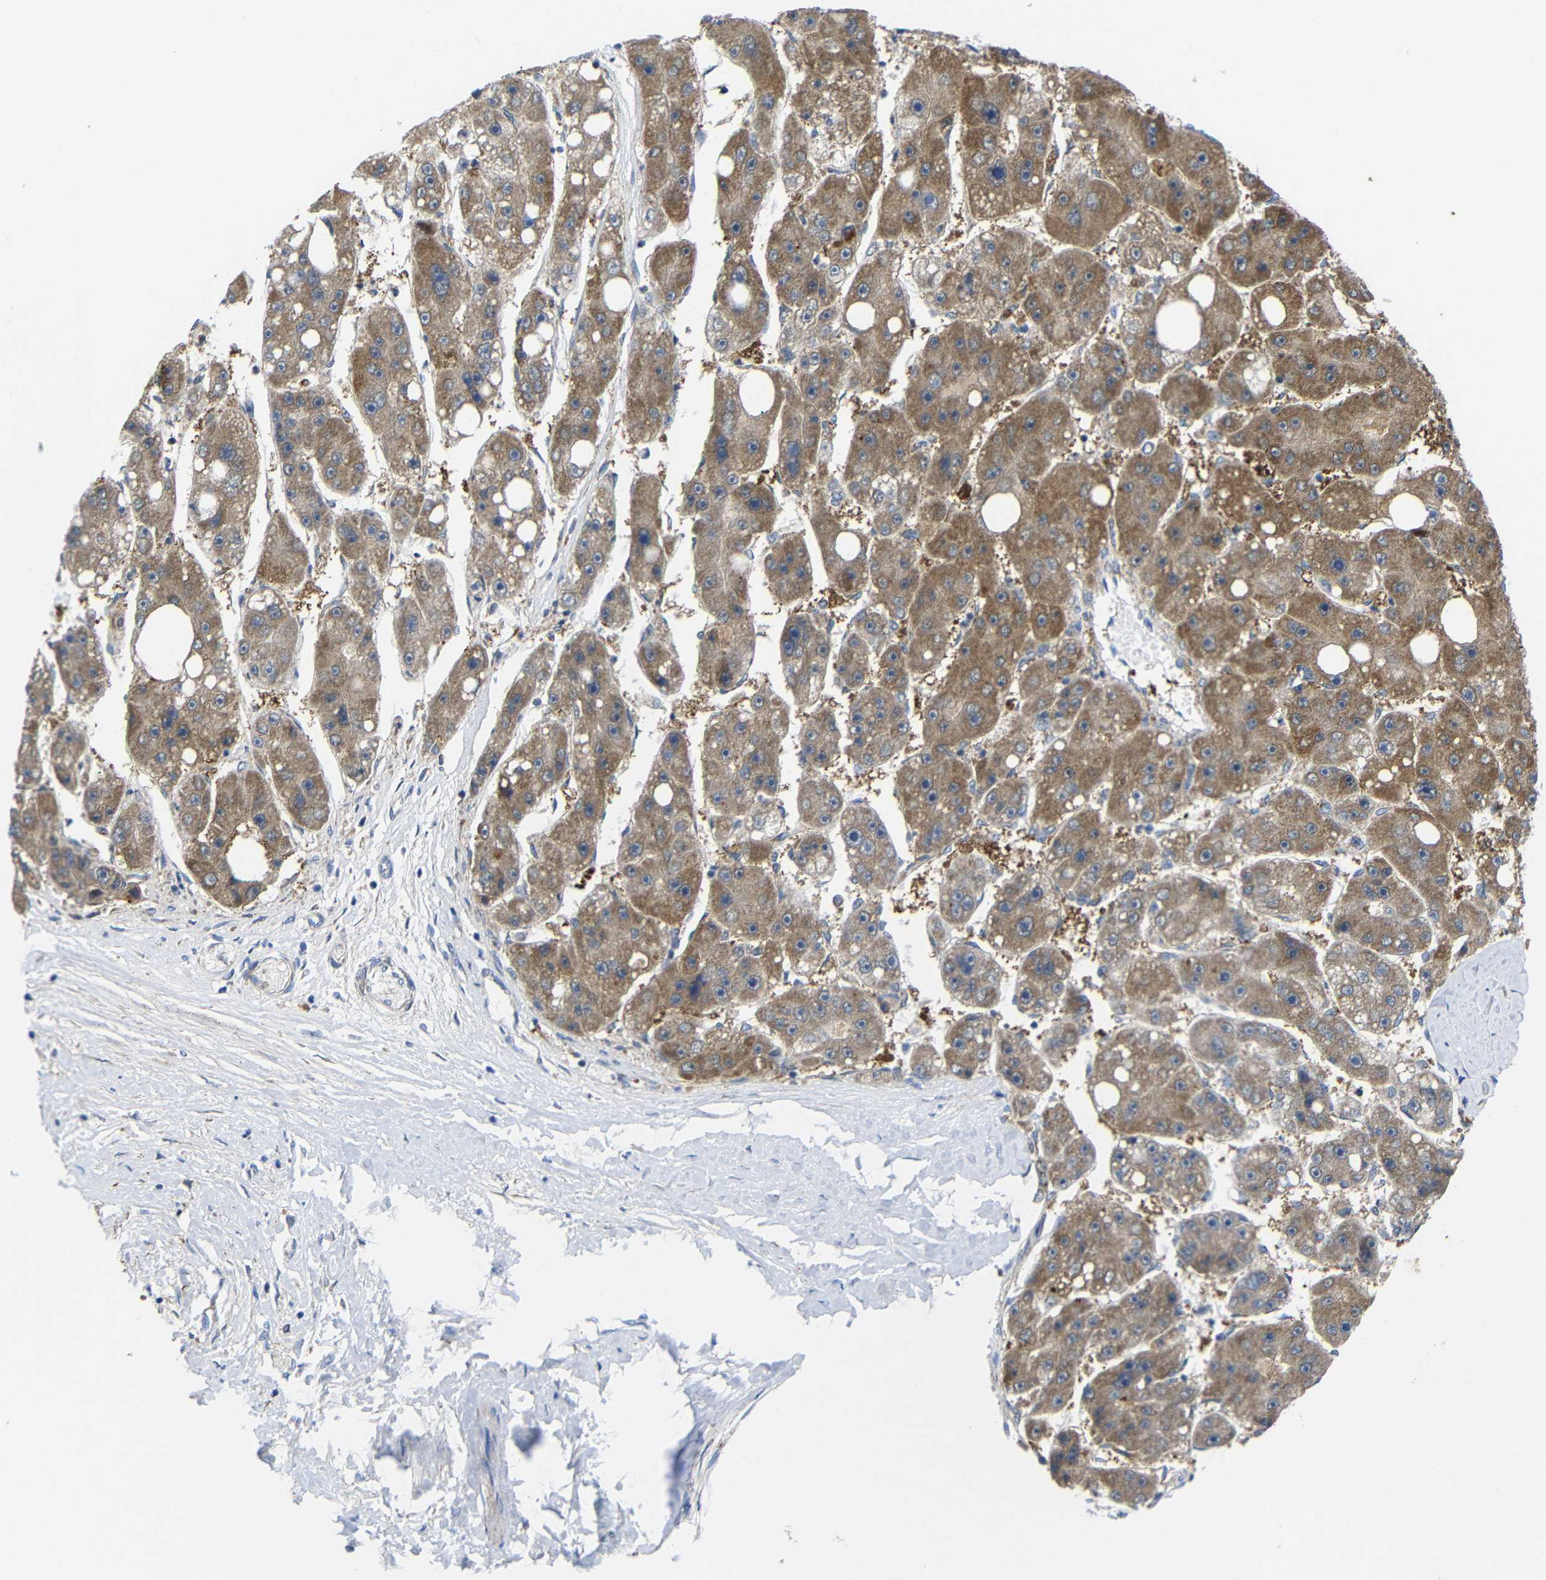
{"staining": {"intensity": "moderate", "quantity": ">75%", "location": "cytoplasmic/membranous"}, "tissue": "liver cancer", "cell_type": "Tumor cells", "image_type": "cancer", "snomed": [{"axis": "morphology", "description": "Carcinoma, Hepatocellular, NOS"}, {"axis": "topography", "description": "Liver"}], "caption": "Protein staining shows moderate cytoplasmic/membranous positivity in approximately >75% of tumor cells in liver hepatocellular carcinoma.", "gene": "PEBP1", "patient": {"sex": "female", "age": 61}}